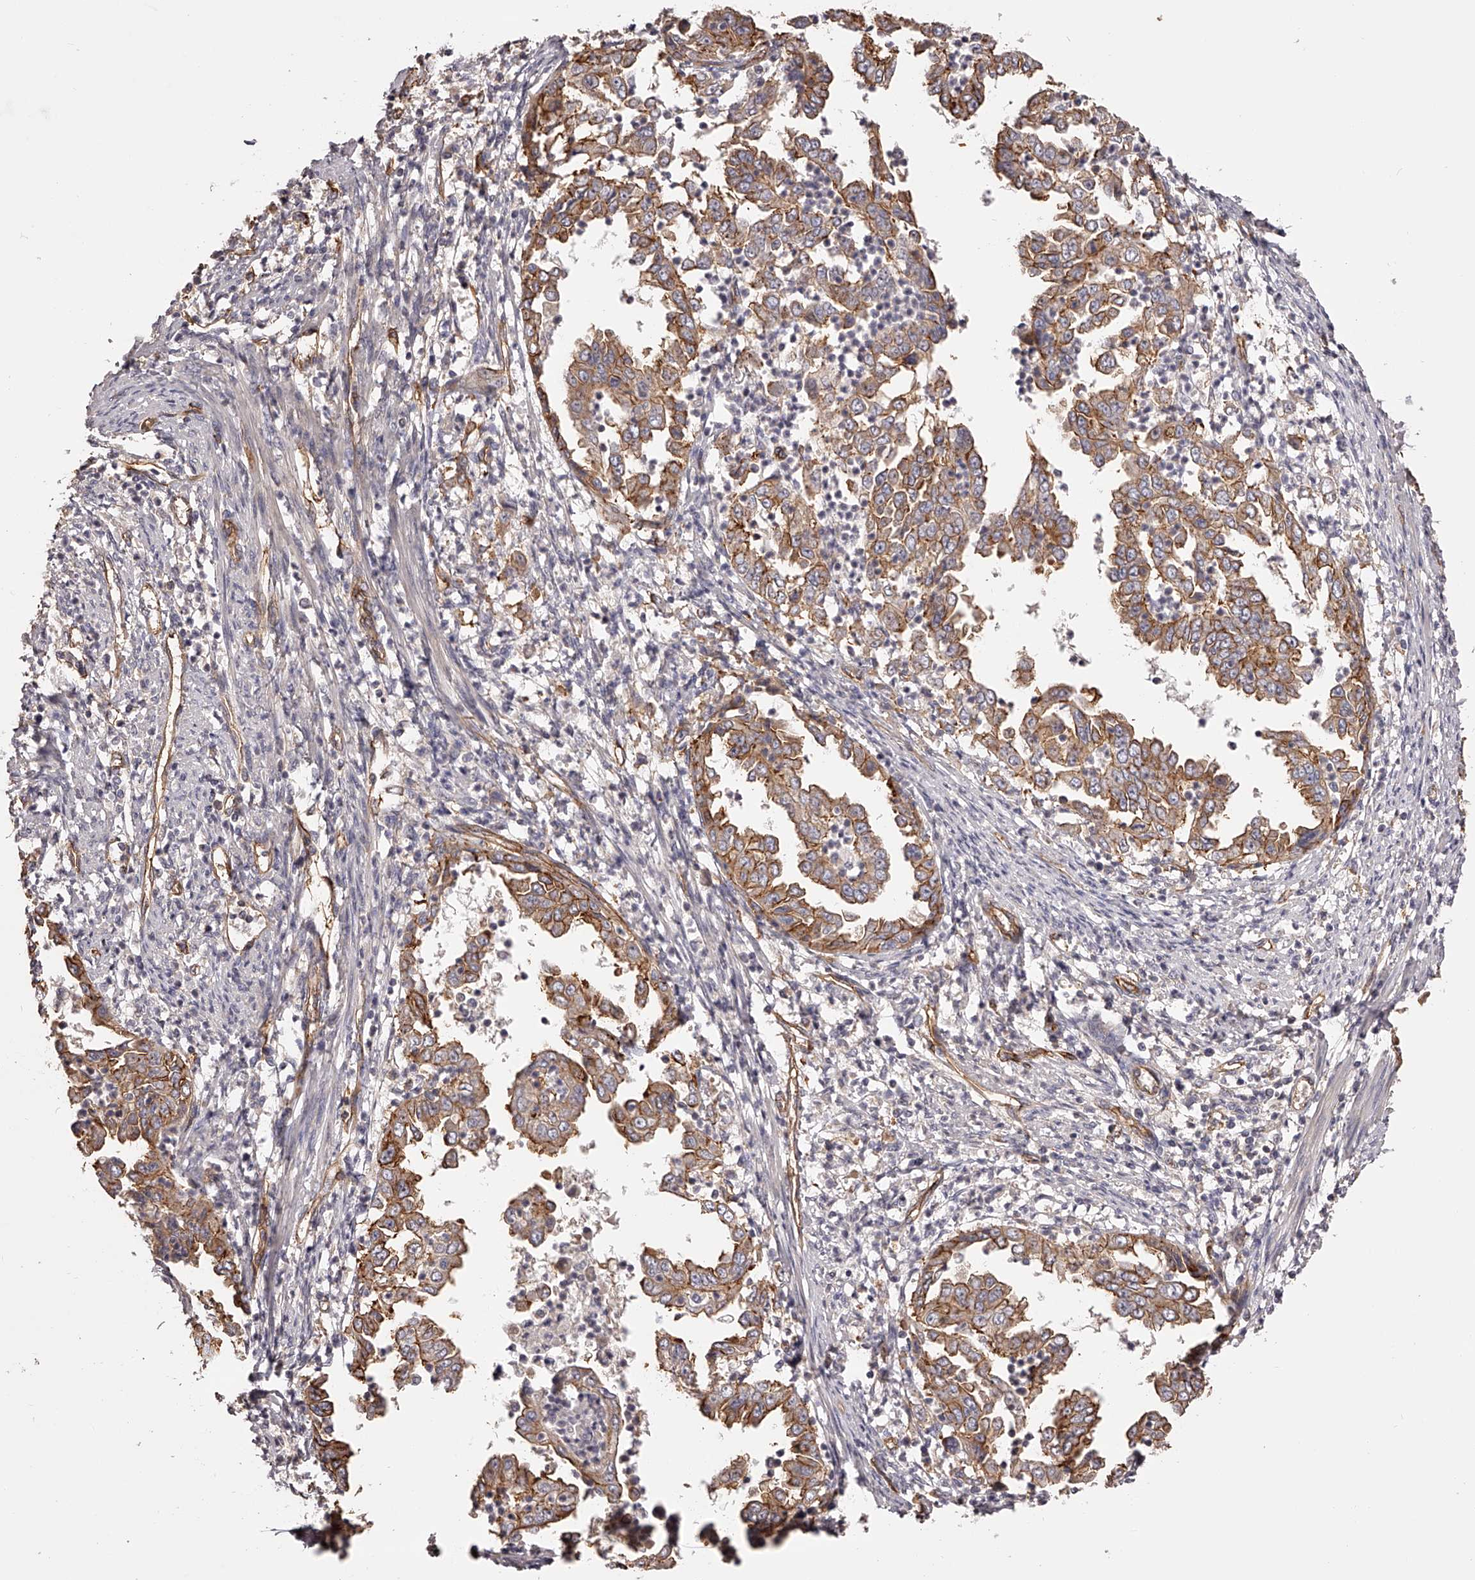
{"staining": {"intensity": "moderate", "quantity": ">75%", "location": "cytoplasmic/membranous"}, "tissue": "endometrial cancer", "cell_type": "Tumor cells", "image_type": "cancer", "snomed": [{"axis": "morphology", "description": "Adenocarcinoma, NOS"}, {"axis": "topography", "description": "Endometrium"}], "caption": "A micrograph showing moderate cytoplasmic/membranous staining in approximately >75% of tumor cells in endometrial adenocarcinoma, as visualized by brown immunohistochemical staining.", "gene": "LTV1", "patient": {"sex": "female", "age": 85}}